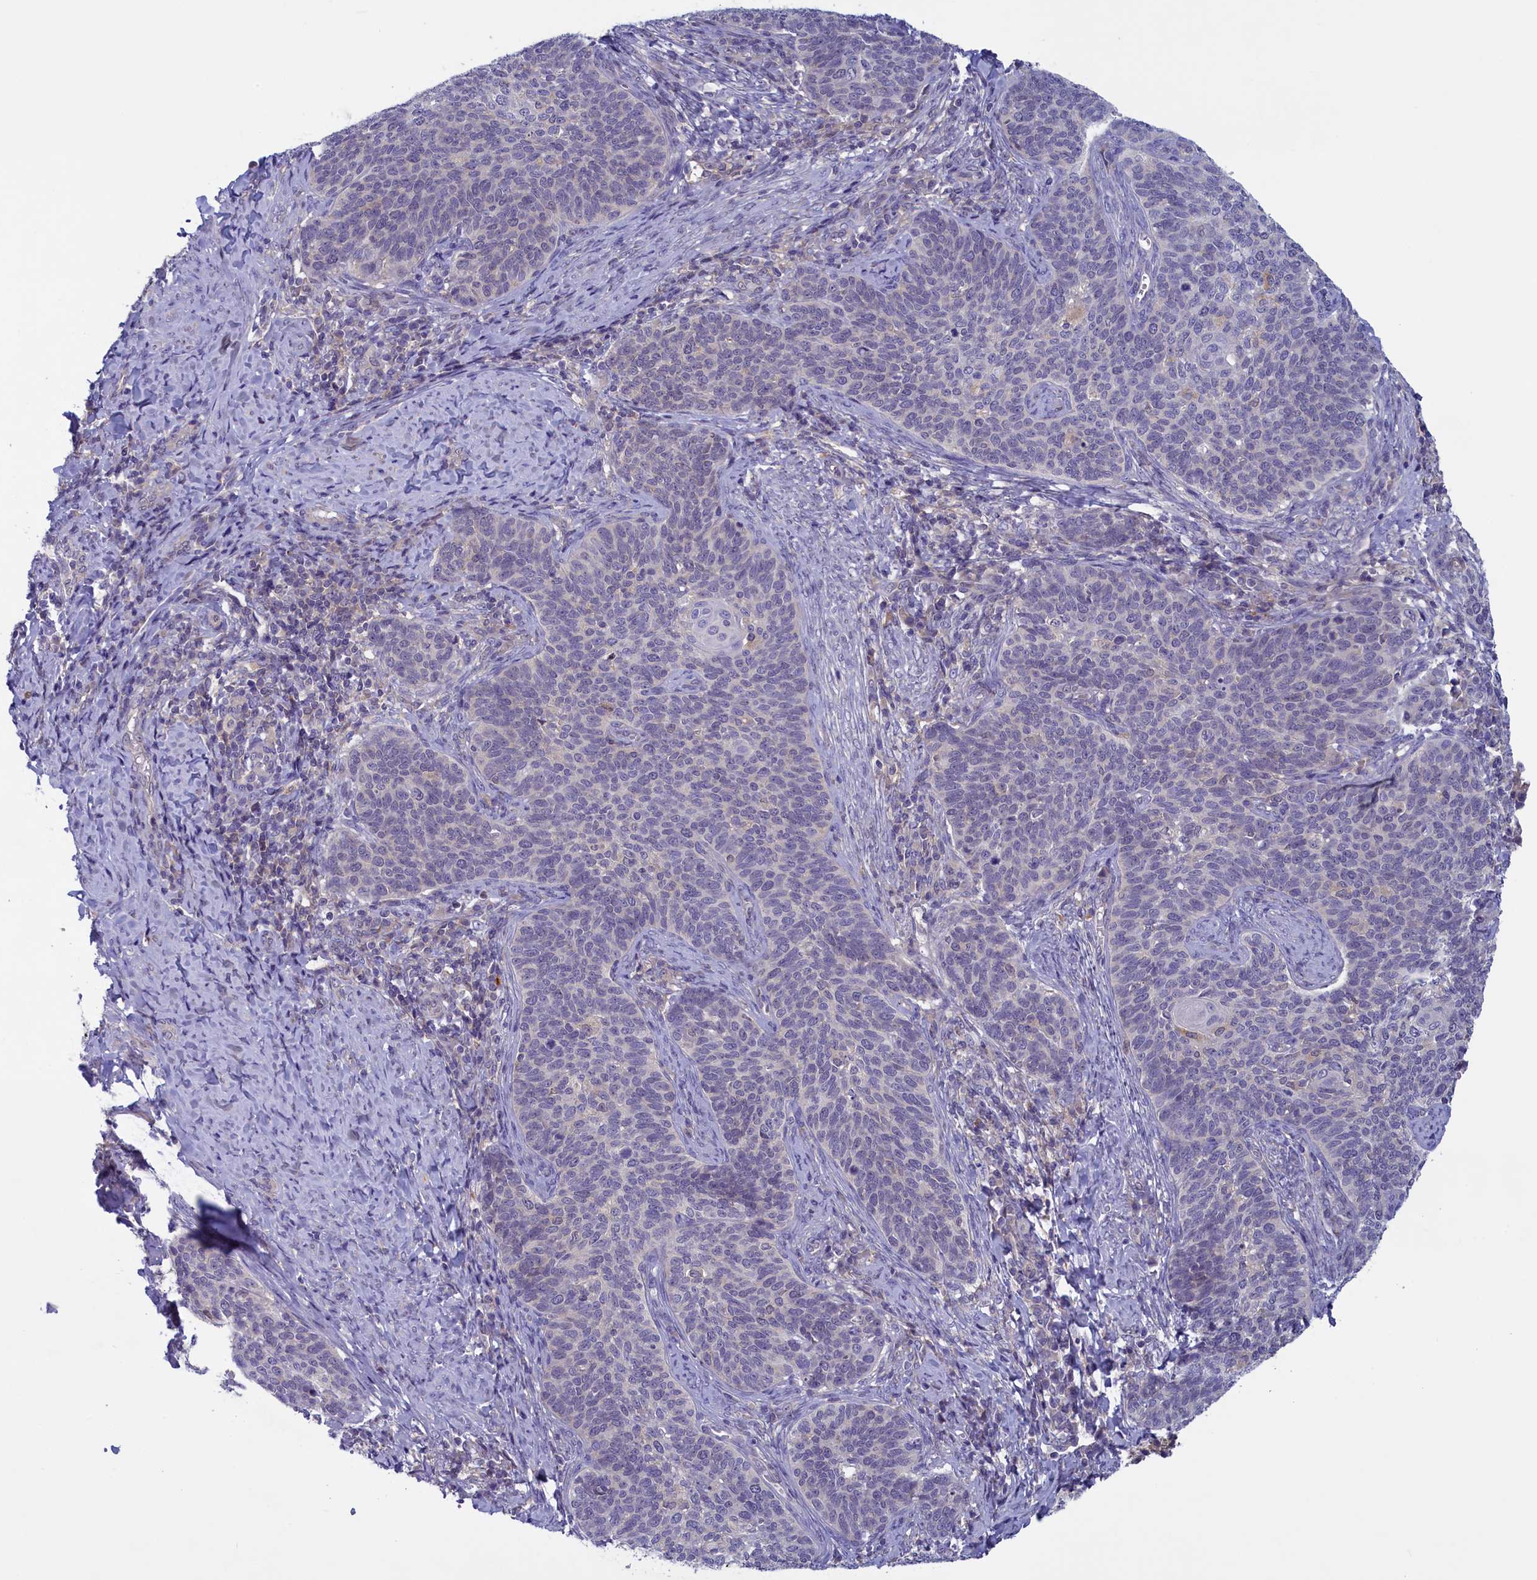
{"staining": {"intensity": "negative", "quantity": "none", "location": "none"}, "tissue": "cervical cancer", "cell_type": "Tumor cells", "image_type": "cancer", "snomed": [{"axis": "morphology", "description": "Normal tissue, NOS"}, {"axis": "morphology", "description": "Squamous cell carcinoma, NOS"}, {"axis": "topography", "description": "Cervix"}], "caption": "Immunohistochemistry (IHC) micrograph of human cervical cancer (squamous cell carcinoma) stained for a protein (brown), which exhibits no positivity in tumor cells. Nuclei are stained in blue.", "gene": "NUBP1", "patient": {"sex": "female", "age": 39}}